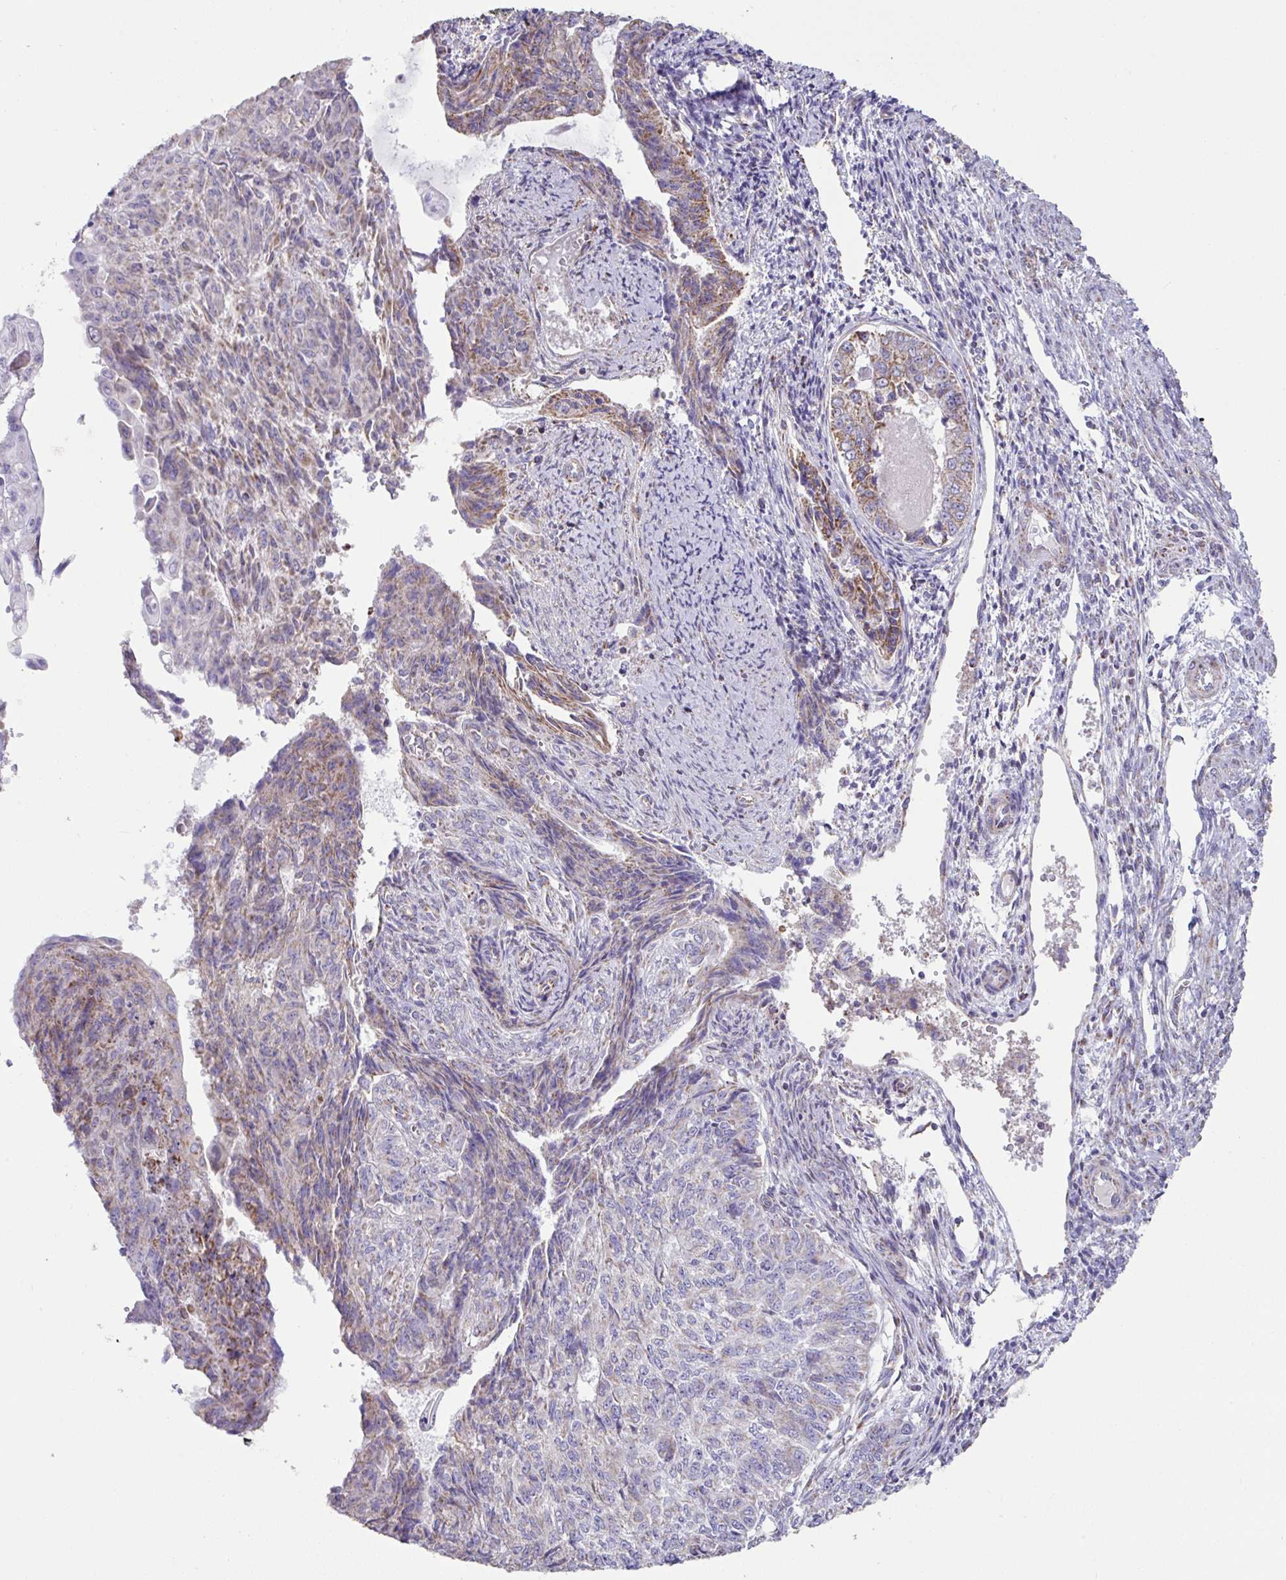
{"staining": {"intensity": "moderate", "quantity": "<25%", "location": "cytoplasmic/membranous"}, "tissue": "endometrial cancer", "cell_type": "Tumor cells", "image_type": "cancer", "snomed": [{"axis": "morphology", "description": "Adenocarcinoma, NOS"}, {"axis": "topography", "description": "Endometrium"}], "caption": "Immunohistochemical staining of human endometrial cancer (adenocarcinoma) demonstrates low levels of moderate cytoplasmic/membranous protein positivity in about <25% of tumor cells. (DAB IHC with brightfield microscopy, high magnification).", "gene": "DOK7", "patient": {"sex": "female", "age": 32}}